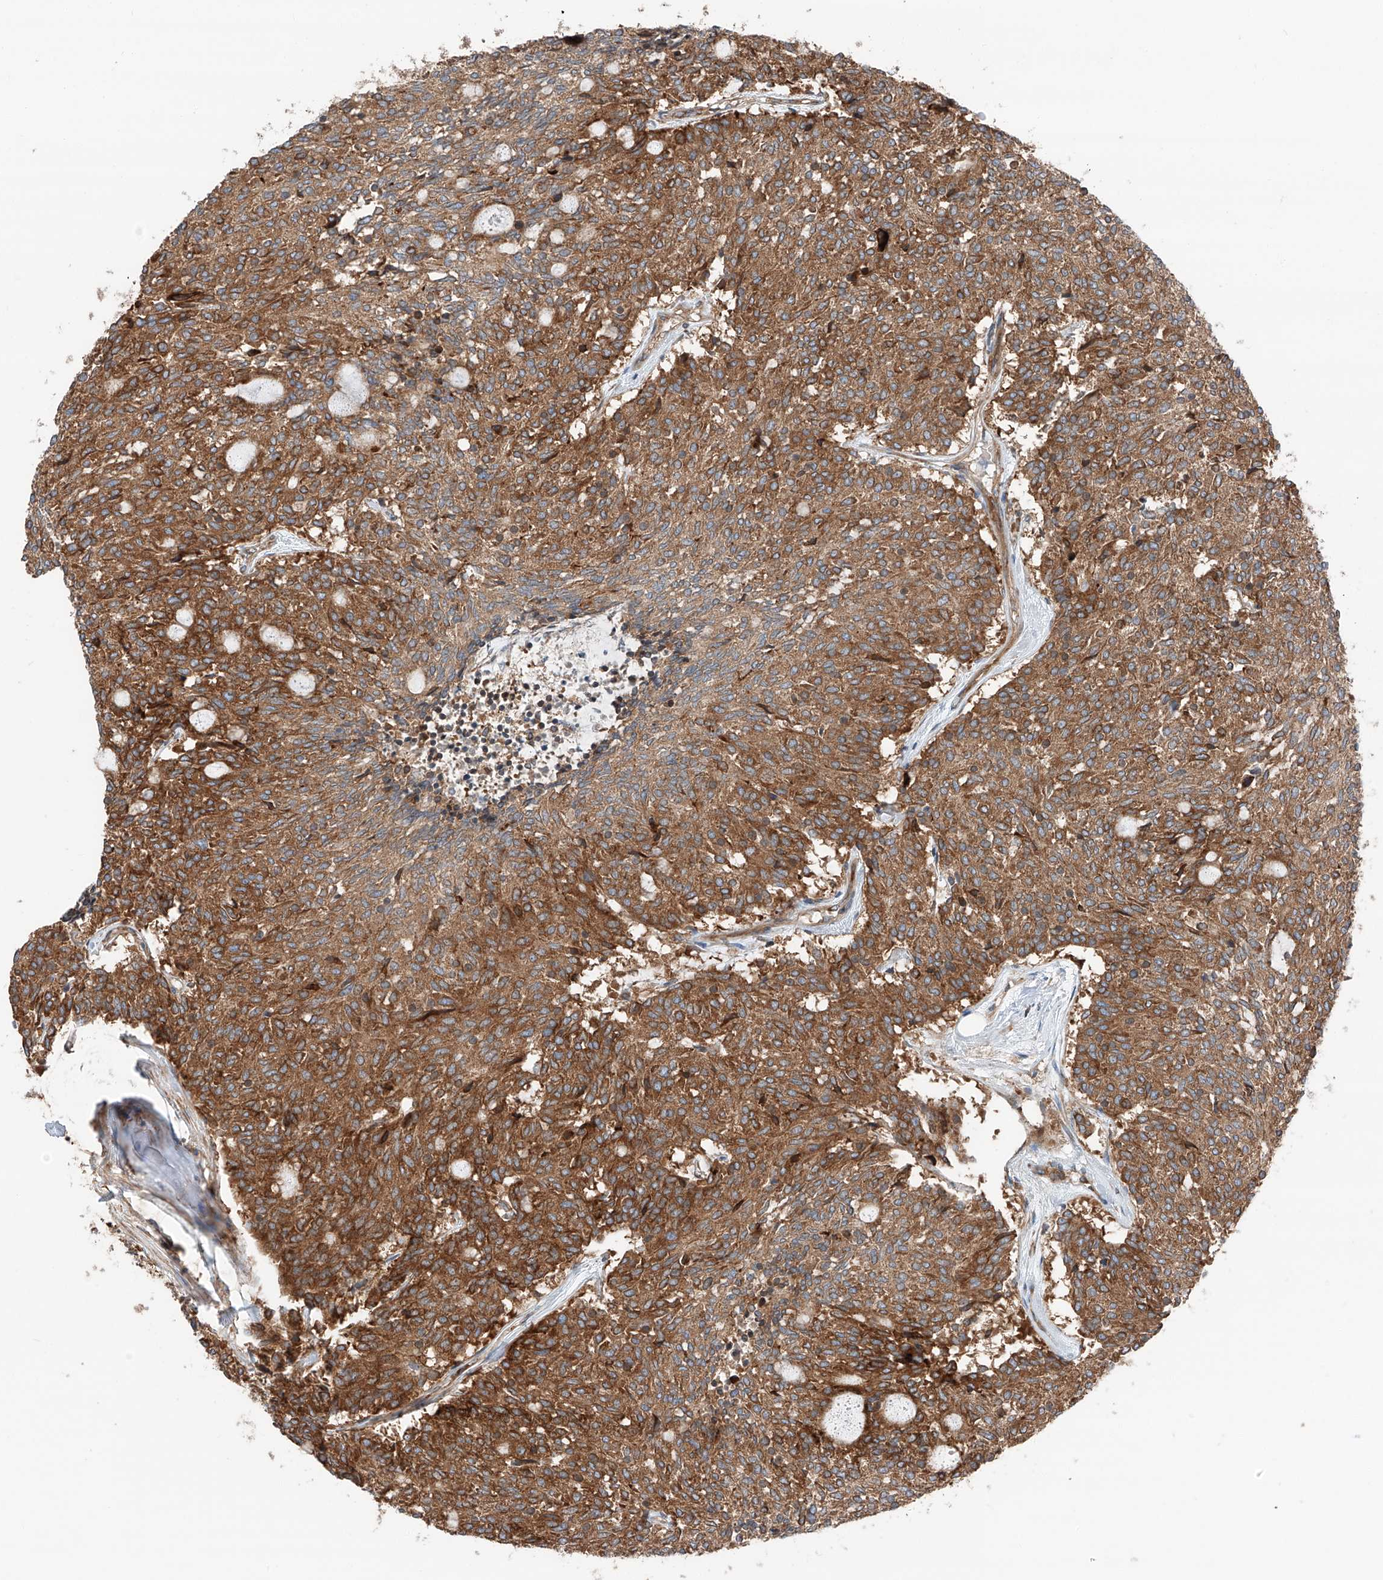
{"staining": {"intensity": "moderate", "quantity": ">75%", "location": "cytoplasmic/membranous"}, "tissue": "carcinoid", "cell_type": "Tumor cells", "image_type": "cancer", "snomed": [{"axis": "morphology", "description": "Carcinoid, malignant, NOS"}, {"axis": "topography", "description": "Pancreas"}], "caption": "Moderate cytoplasmic/membranous expression for a protein is seen in about >75% of tumor cells of carcinoid using IHC.", "gene": "ZC3H15", "patient": {"sex": "female", "age": 54}}